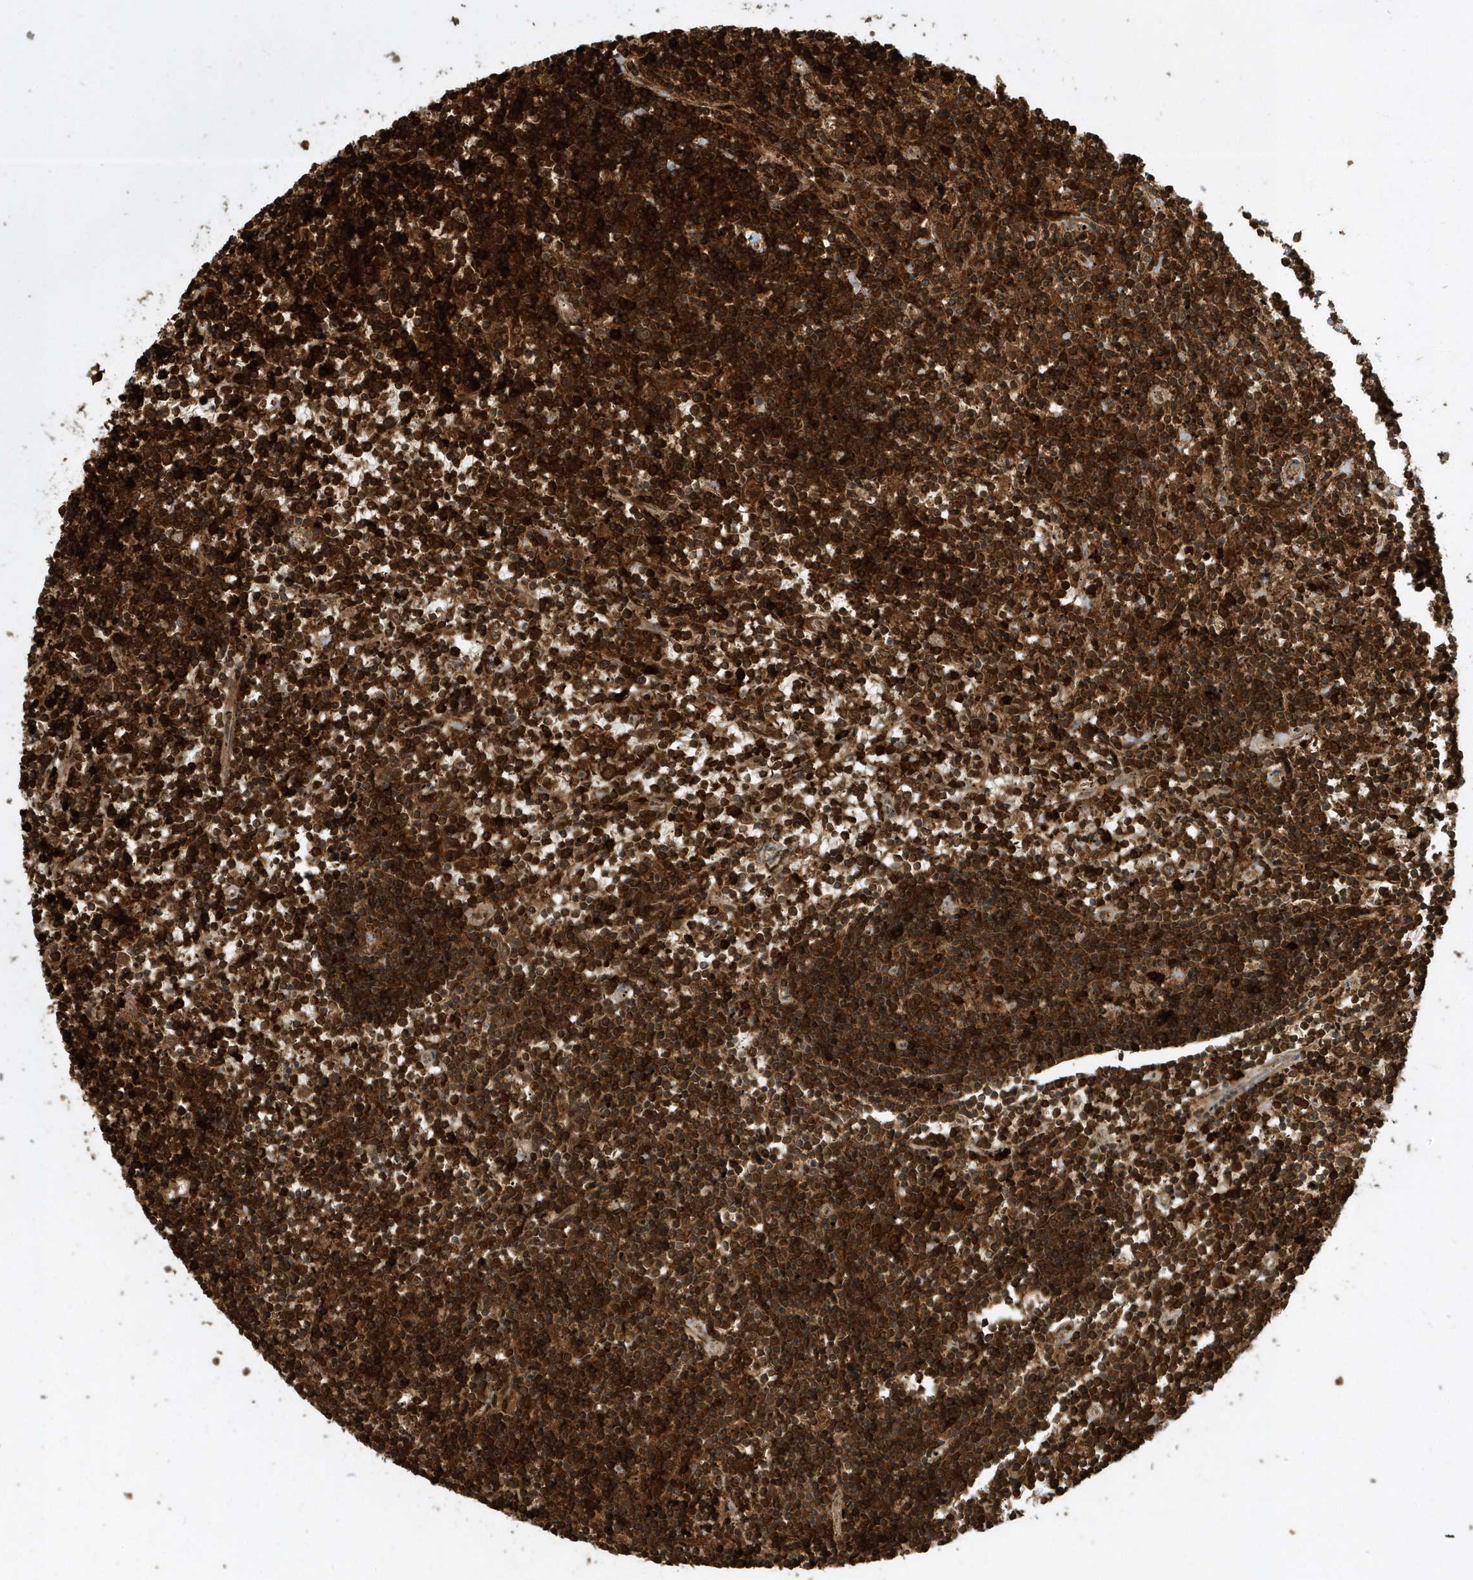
{"staining": {"intensity": "strong", "quantity": ">75%", "location": "cytoplasmic/membranous"}, "tissue": "lymphoma", "cell_type": "Tumor cells", "image_type": "cancer", "snomed": [{"axis": "morphology", "description": "Malignant lymphoma, non-Hodgkin's type, Low grade"}, {"axis": "topography", "description": "Spleen"}], "caption": "Immunohistochemistry (IHC) histopathology image of human low-grade malignant lymphoma, non-Hodgkin's type stained for a protein (brown), which exhibits high levels of strong cytoplasmic/membranous positivity in about >75% of tumor cells.", "gene": "CLCN6", "patient": {"sex": "male", "age": 76}}